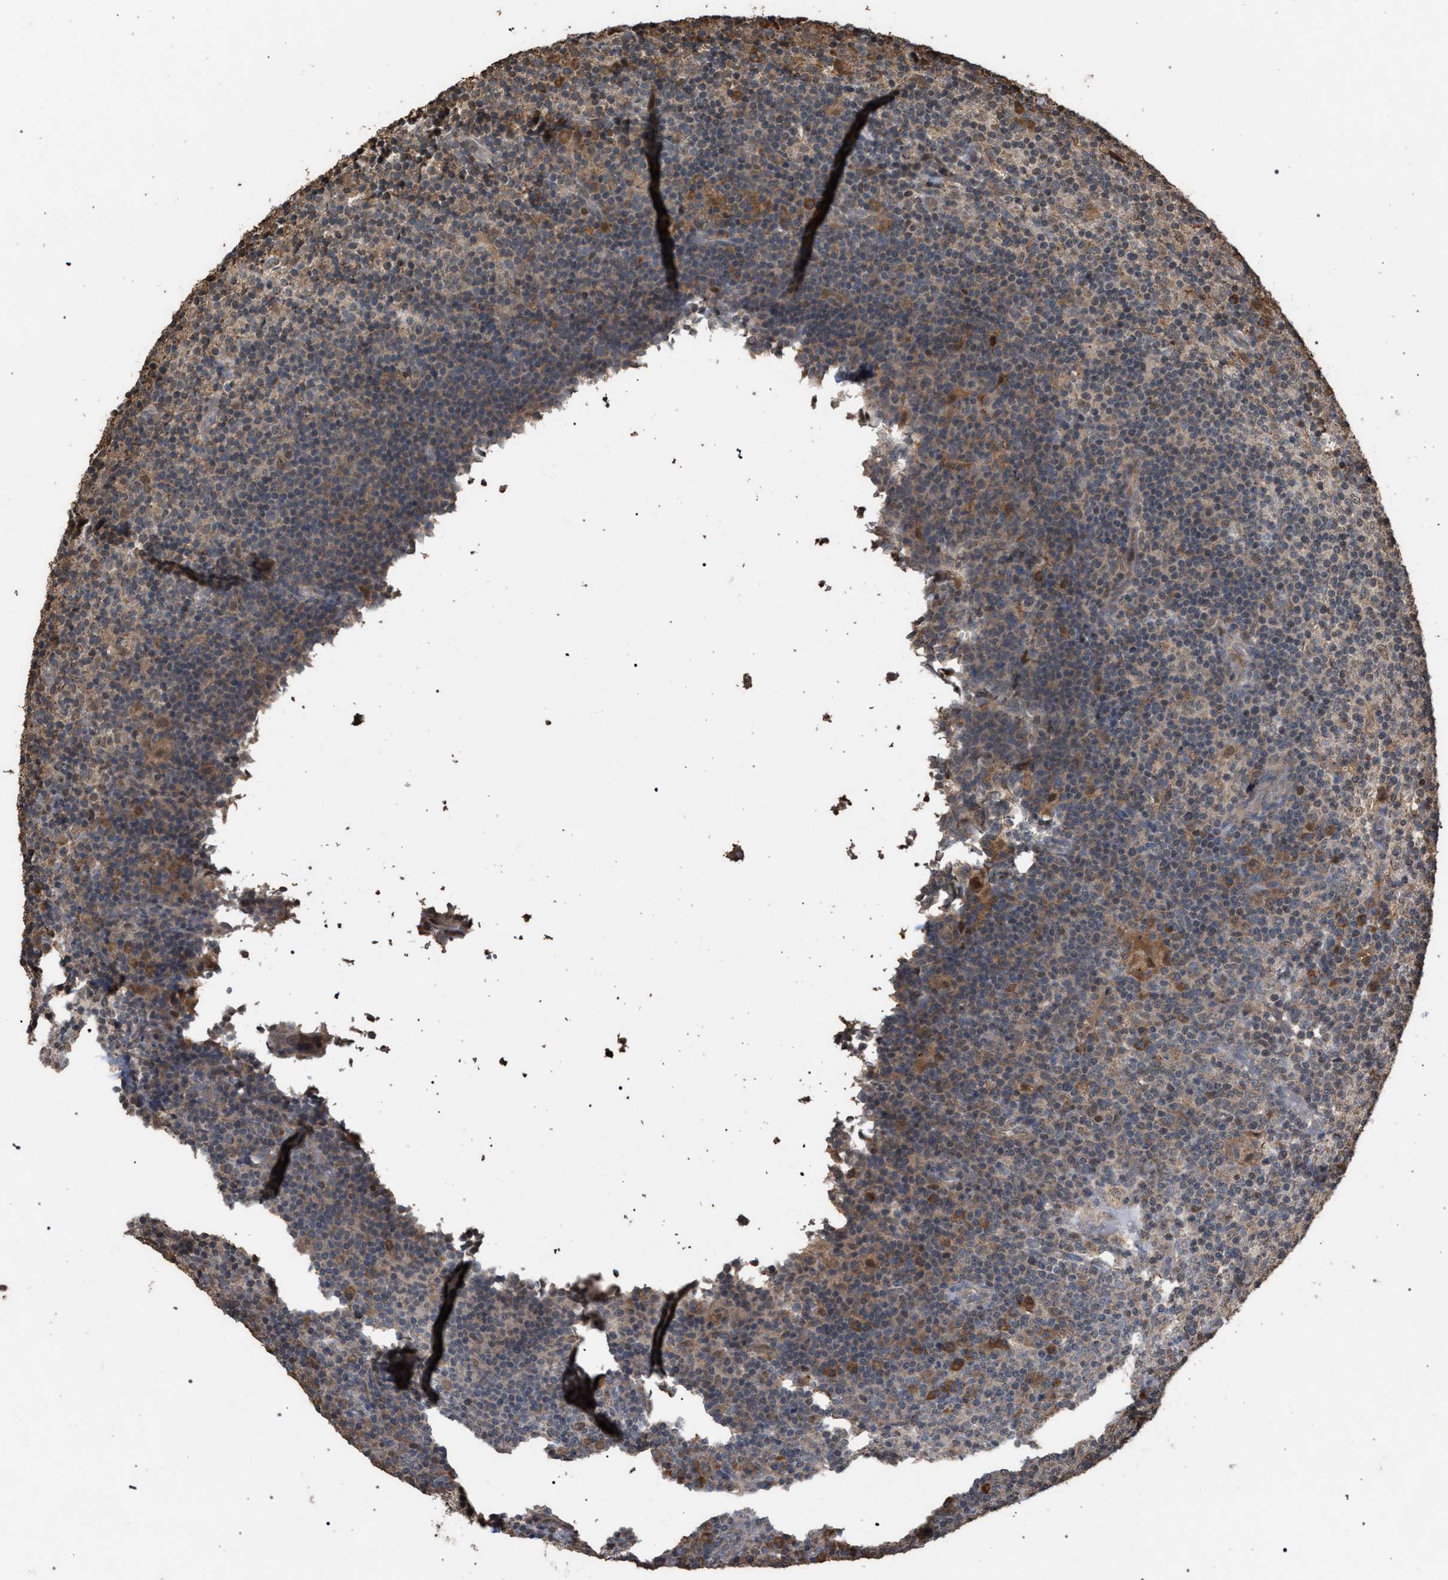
{"staining": {"intensity": "weak", "quantity": "<25%", "location": "cytoplasmic/membranous"}, "tissue": "lymph node", "cell_type": "Germinal center cells", "image_type": "normal", "snomed": [{"axis": "morphology", "description": "Normal tissue, NOS"}, {"axis": "morphology", "description": "Inflammation, NOS"}, {"axis": "topography", "description": "Lymph node"}], "caption": "A histopathology image of human lymph node is negative for staining in germinal center cells. (DAB (3,3'-diaminobenzidine) IHC visualized using brightfield microscopy, high magnification).", "gene": "NAA35", "patient": {"sex": "male", "age": 55}}